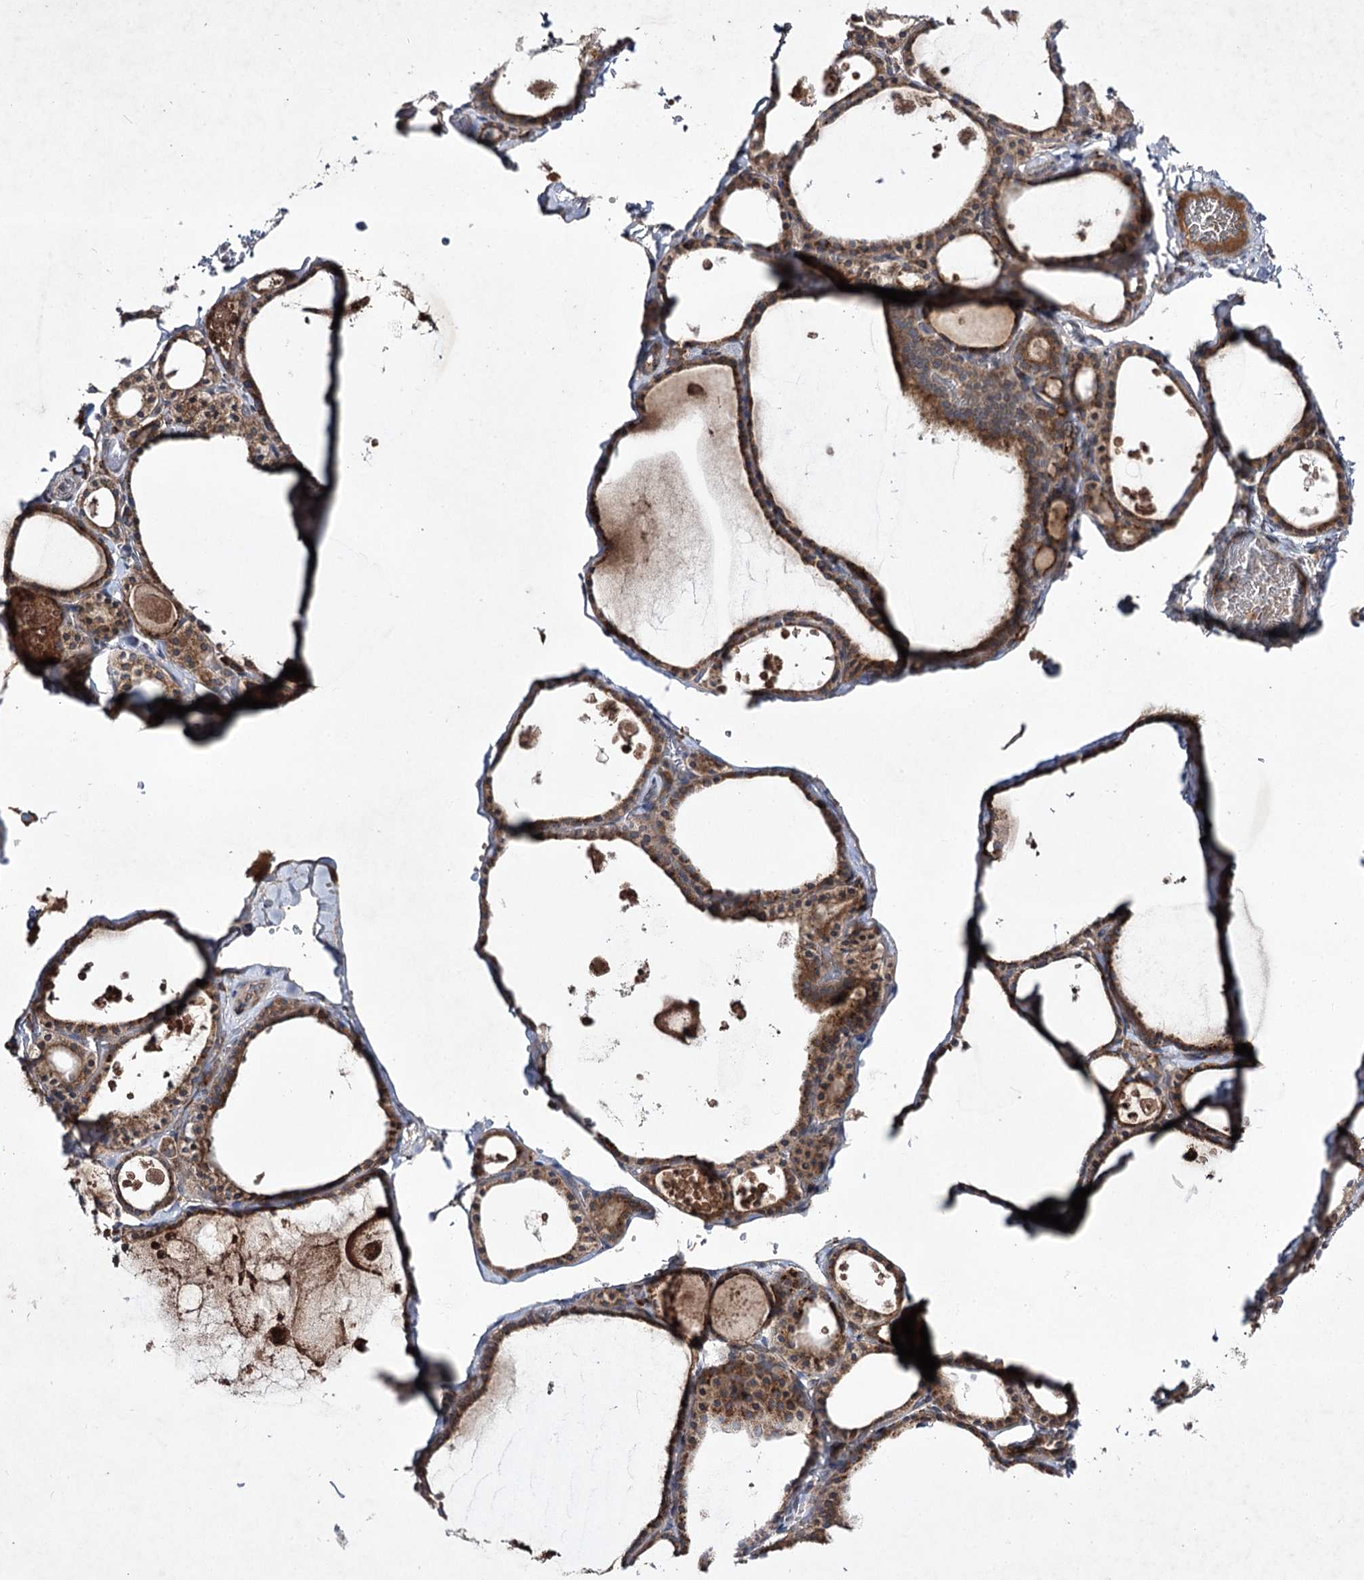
{"staining": {"intensity": "strong", "quantity": ">75%", "location": "cytoplasmic/membranous"}, "tissue": "thyroid gland", "cell_type": "Glandular cells", "image_type": "normal", "snomed": [{"axis": "morphology", "description": "Normal tissue, NOS"}, {"axis": "topography", "description": "Thyroid gland"}], "caption": "Protein staining of benign thyroid gland exhibits strong cytoplasmic/membranous staining in approximately >75% of glandular cells.", "gene": "ALG9", "patient": {"sex": "male", "age": 56}}